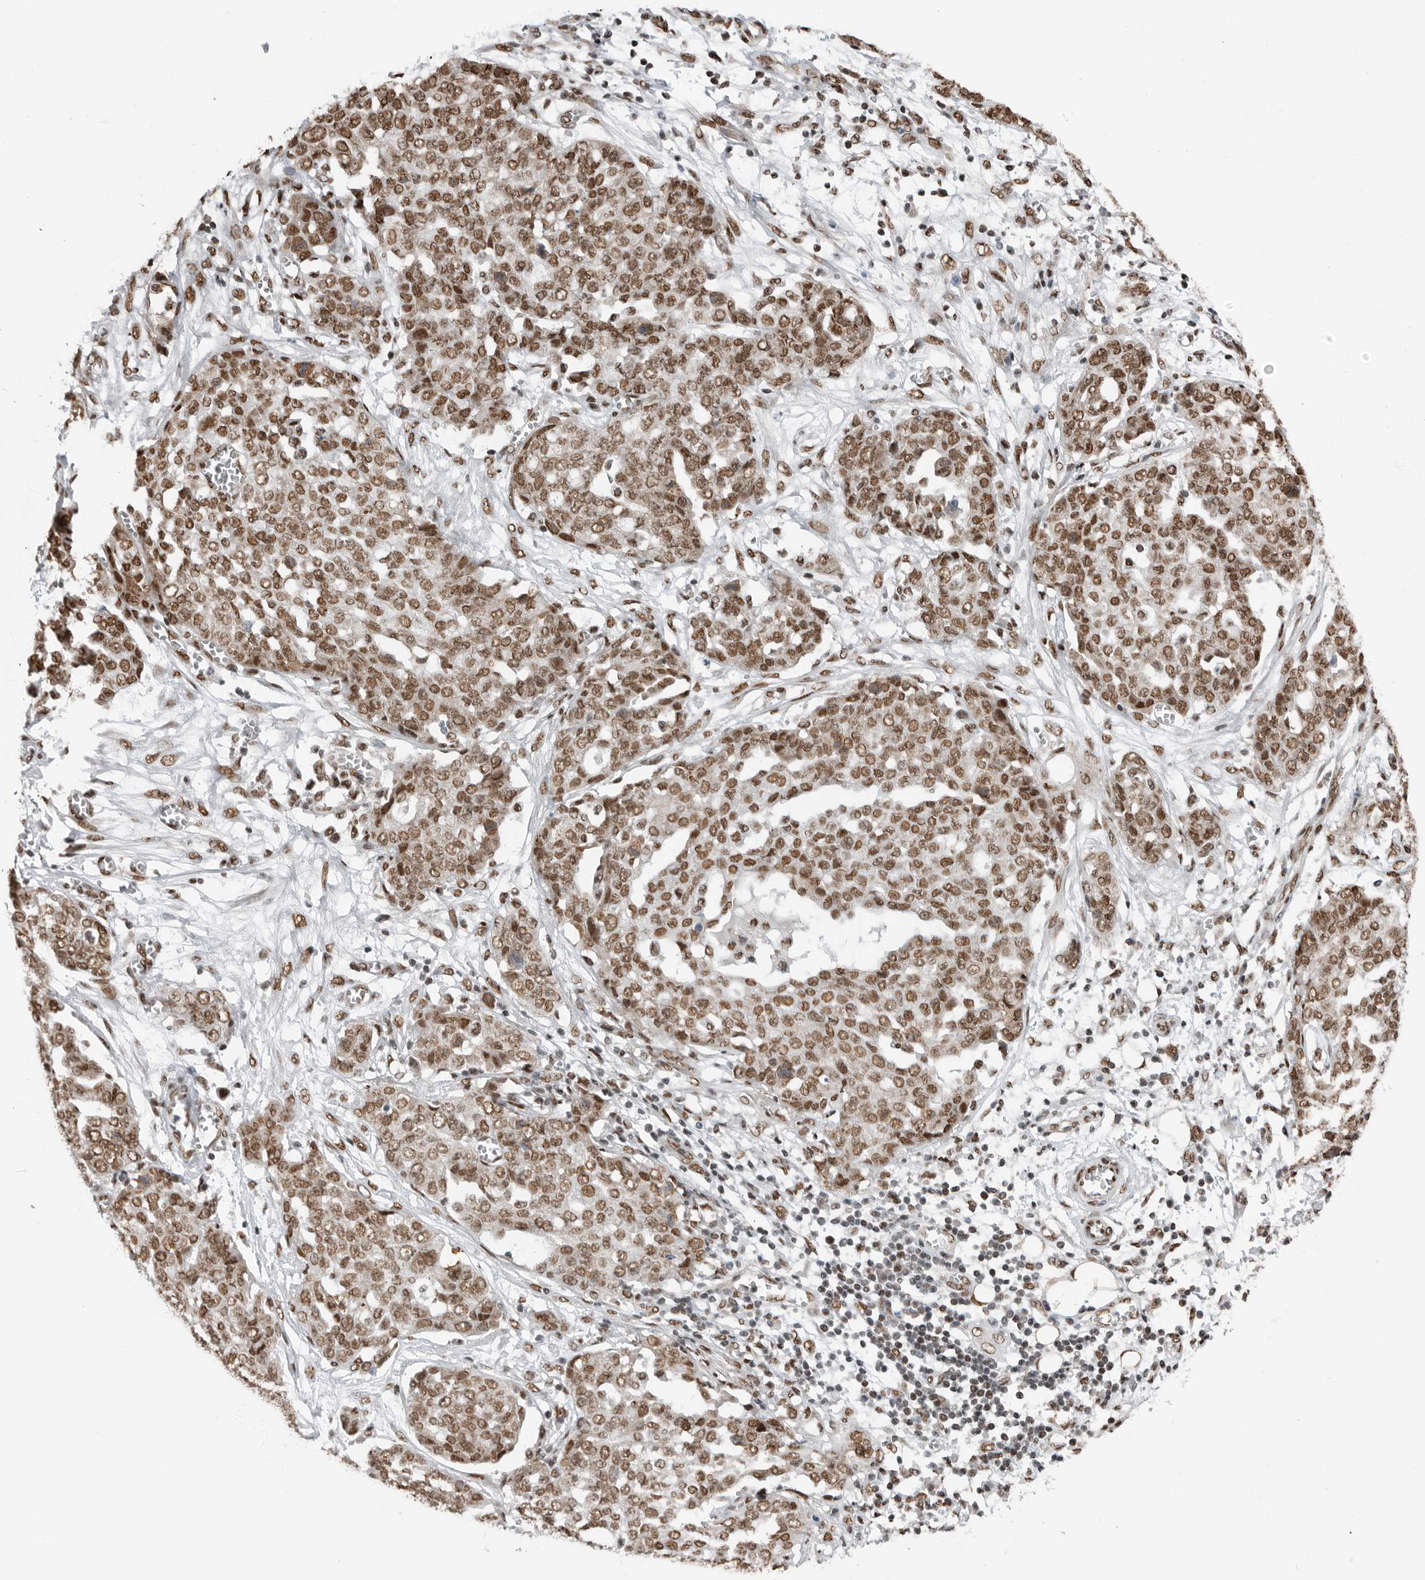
{"staining": {"intensity": "moderate", "quantity": ">75%", "location": "nuclear"}, "tissue": "ovarian cancer", "cell_type": "Tumor cells", "image_type": "cancer", "snomed": [{"axis": "morphology", "description": "Cystadenocarcinoma, serous, NOS"}, {"axis": "topography", "description": "Soft tissue"}, {"axis": "topography", "description": "Ovary"}], "caption": "This is a photomicrograph of IHC staining of ovarian serous cystadenocarcinoma, which shows moderate expression in the nuclear of tumor cells.", "gene": "BLZF1", "patient": {"sex": "female", "age": 57}}